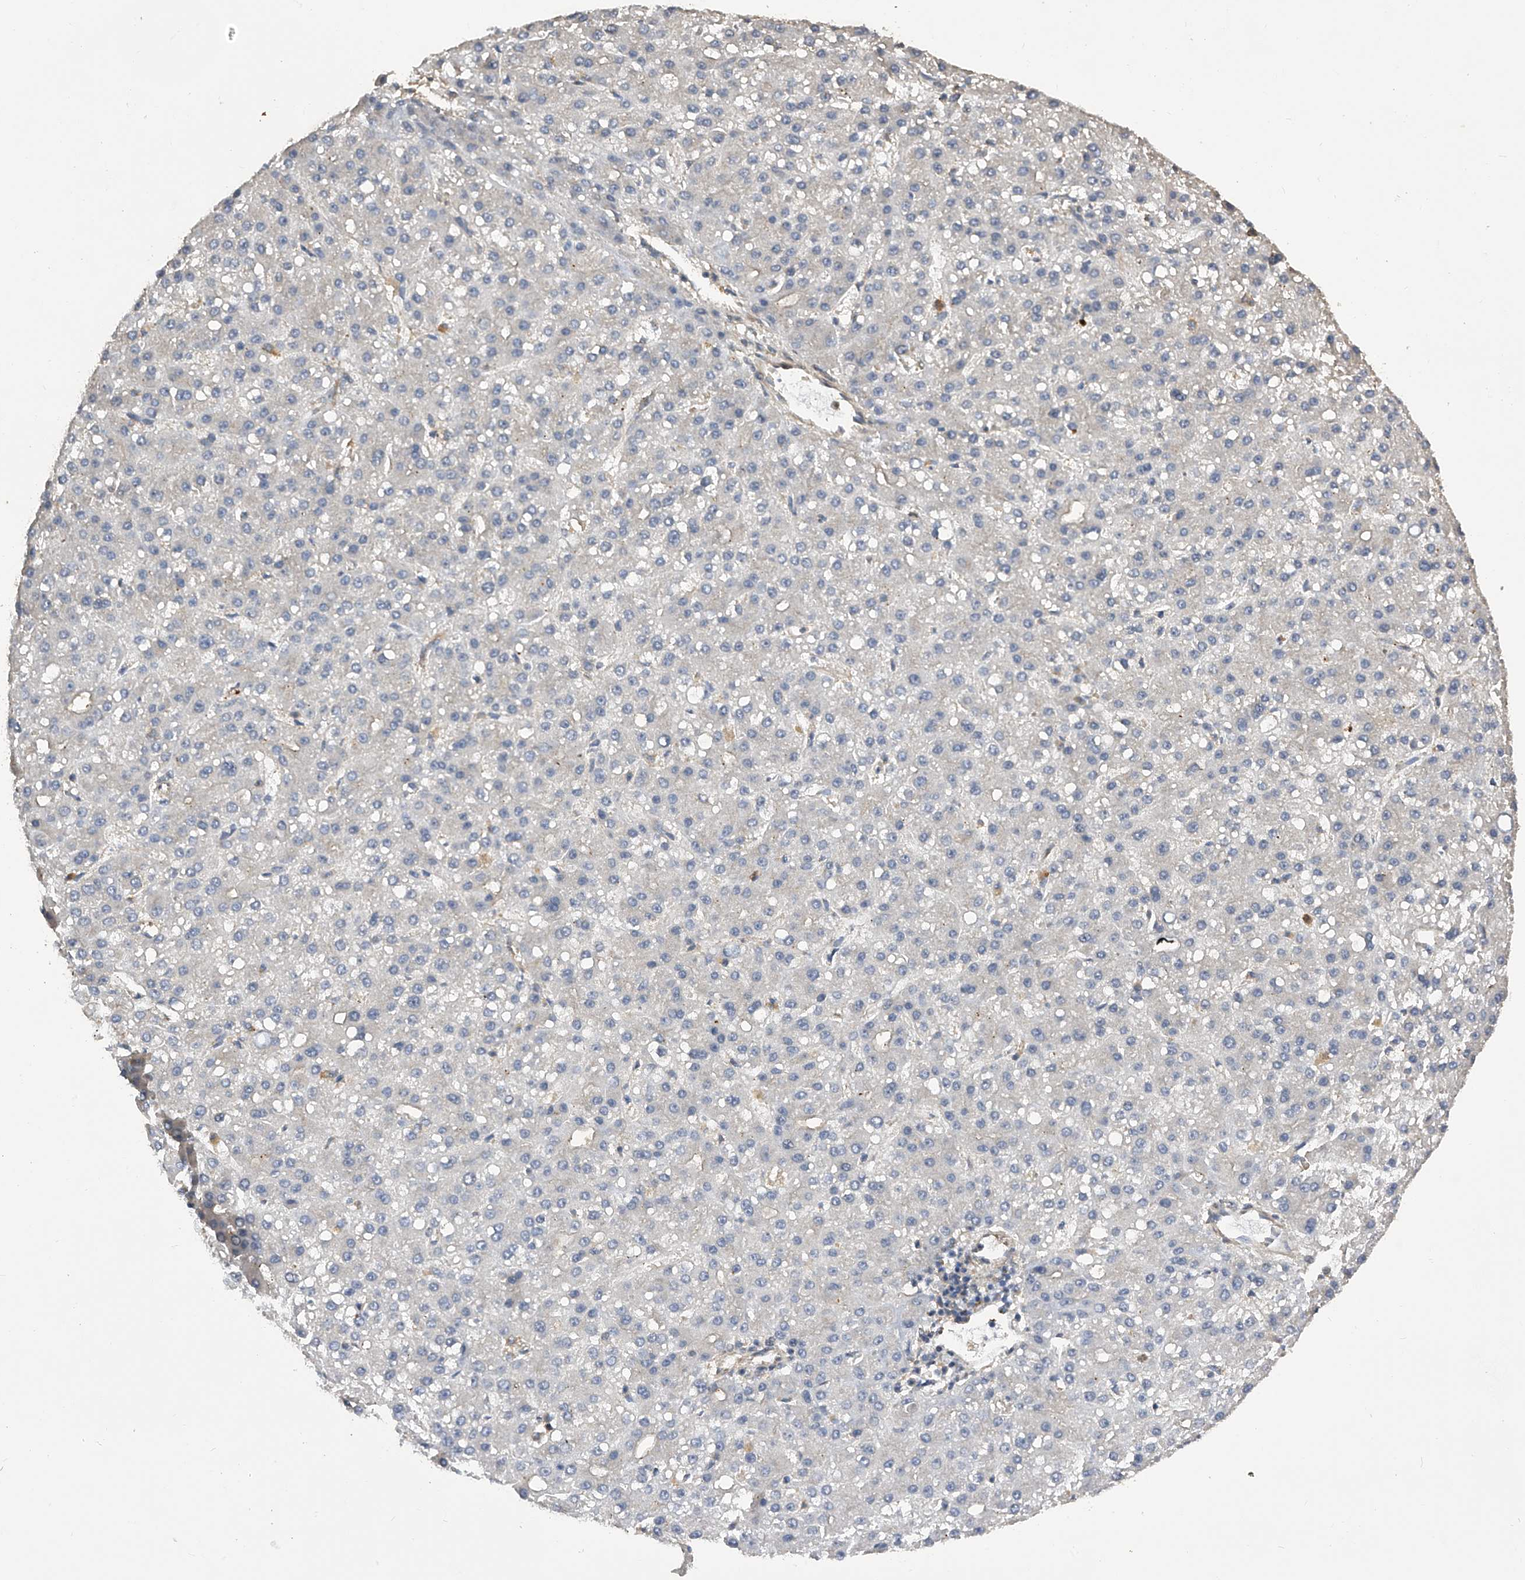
{"staining": {"intensity": "negative", "quantity": "none", "location": "none"}, "tissue": "liver cancer", "cell_type": "Tumor cells", "image_type": "cancer", "snomed": [{"axis": "morphology", "description": "Carcinoma, Hepatocellular, NOS"}, {"axis": "topography", "description": "Liver"}], "caption": "This photomicrograph is of liver cancer stained with IHC to label a protein in brown with the nuclei are counter-stained blue. There is no staining in tumor cells.", "gene": "PTPRA", "patient": {"sex": "male", "age": 67}}